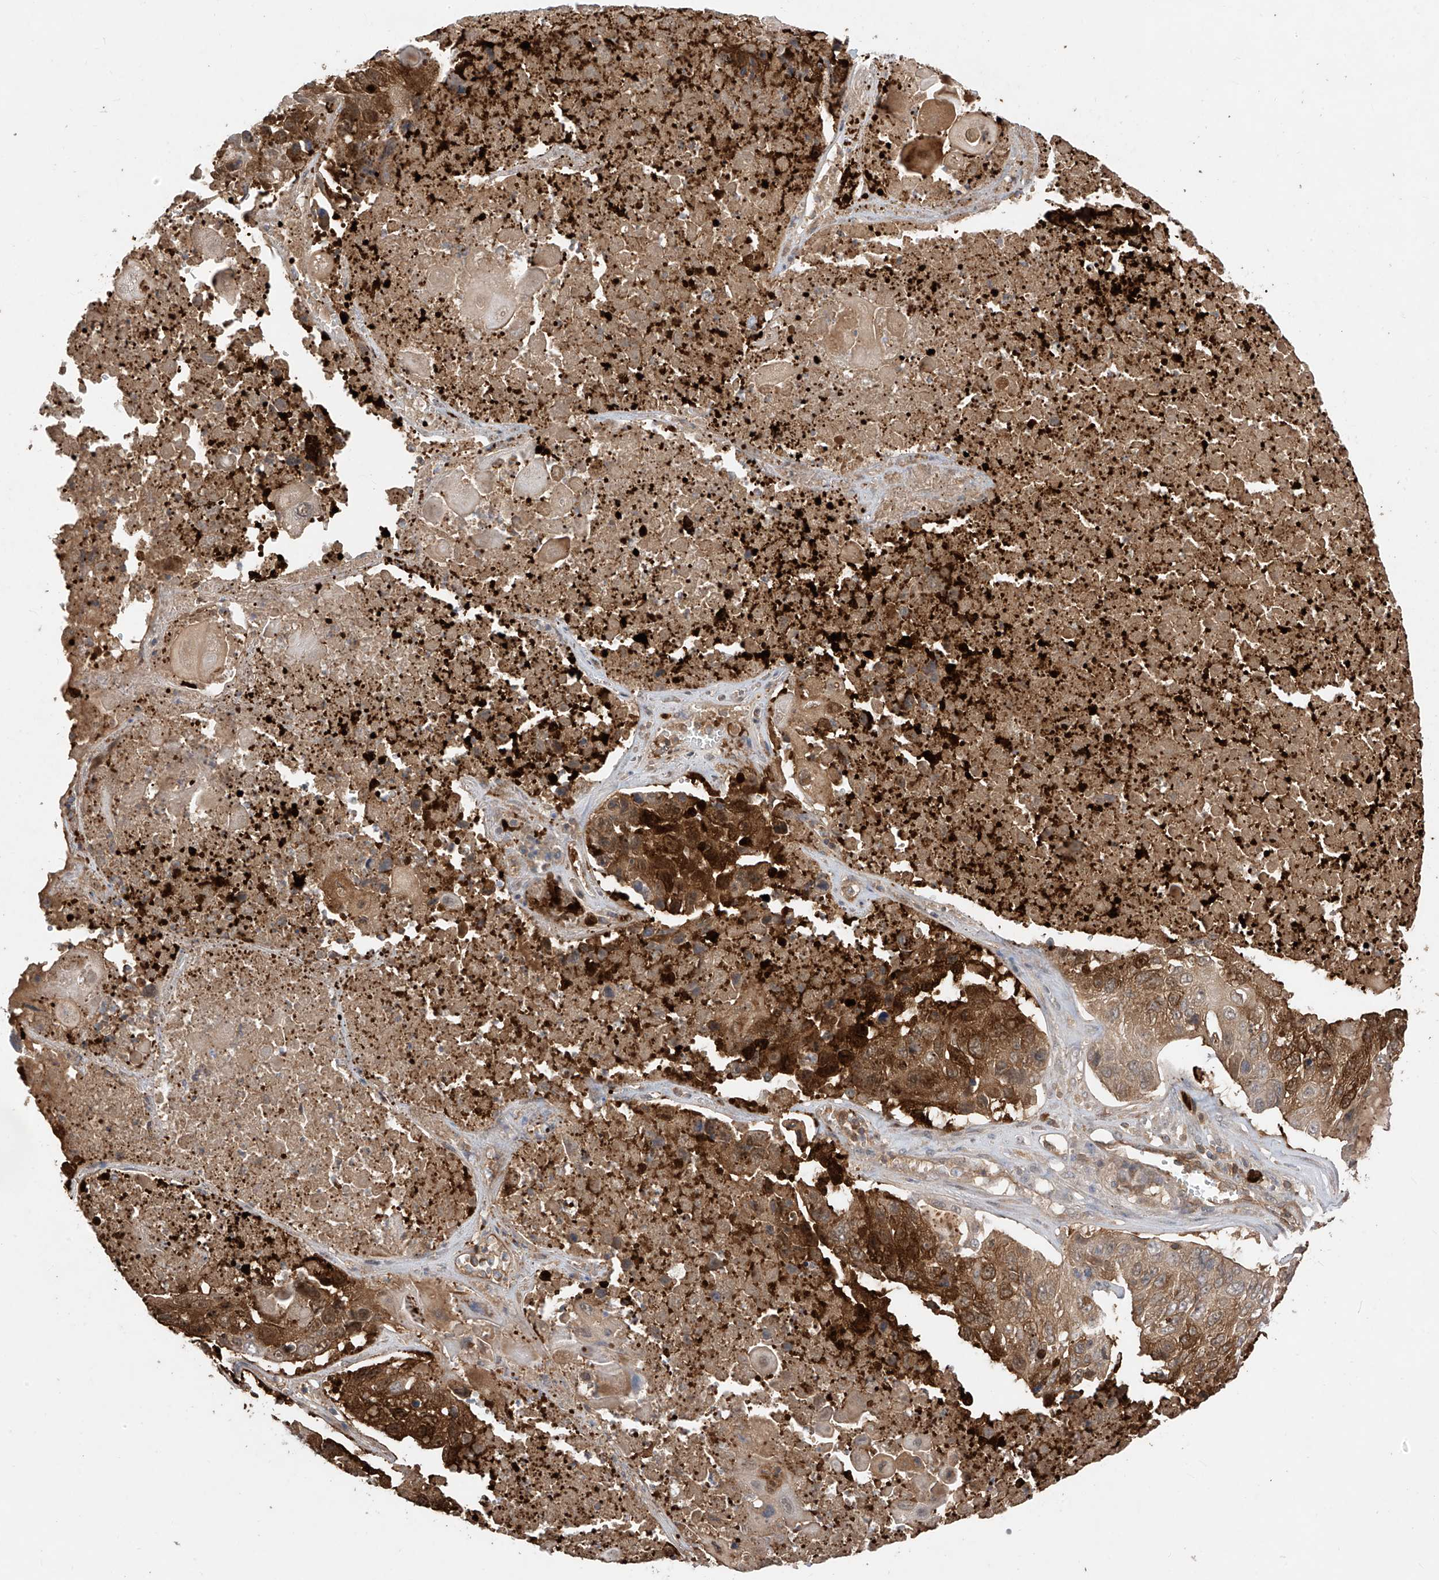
{"staining": {"intensity": "moderate", "quantity": ">75%", "location": "cytoplasmic/membranous"}, "tissue": "lung cancer", "cell_type": "Tumor cells", "image_type": "cancer", "snomed": [{"axis": "morphology", "description": "Squamous cell carcinoma, NOS"}, {"axis": "topography", "description": "Lung"}], "caption": "This is a micrograph of IHC staining of lung squamous cell carcinoma, which shows moderate positivity in the cytoplasmic/membranous of tumor cells.", "gene": "CACNA2D4", "patient": {"sex": "male", "age": 61}}